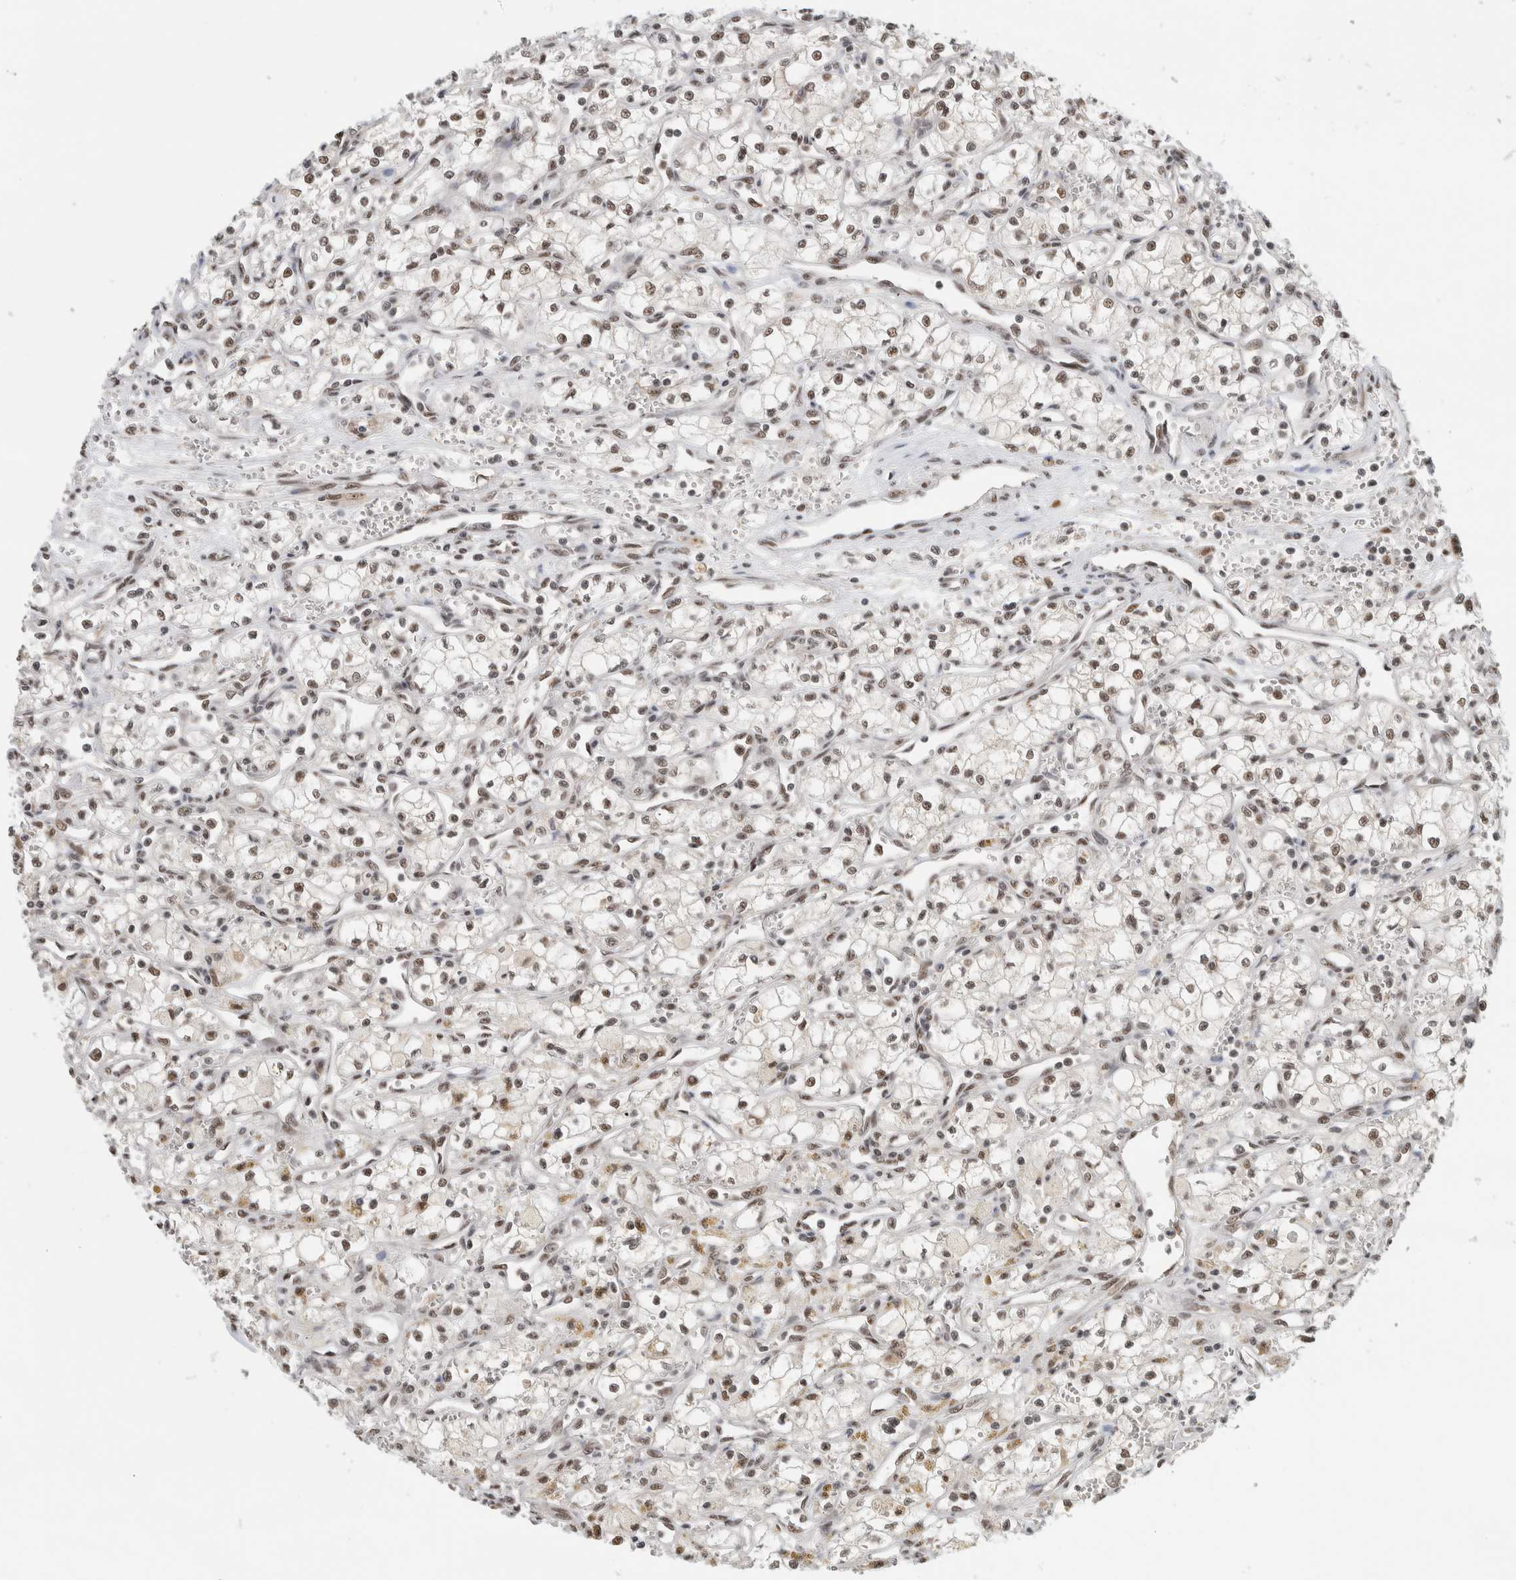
{"staining": {"intensity": "weak", "quantity": "25%-75%", "location": "nuclear"}, "tissue": "renal cancer", "cell_type": "Tumor cells", "image_type": "cancer", "snomed": [{"axis": "morphology", "description": "Adenocarcinoma, NOS"}, {"axis": "topography", "description": "Kidney"}], "caption": "Weak nuclear protein expression is present in about 25%-75% of tumor cells in renal cancer.", "gene": "NCAPG2", "patient": {"sex": "male", "age": 59}}